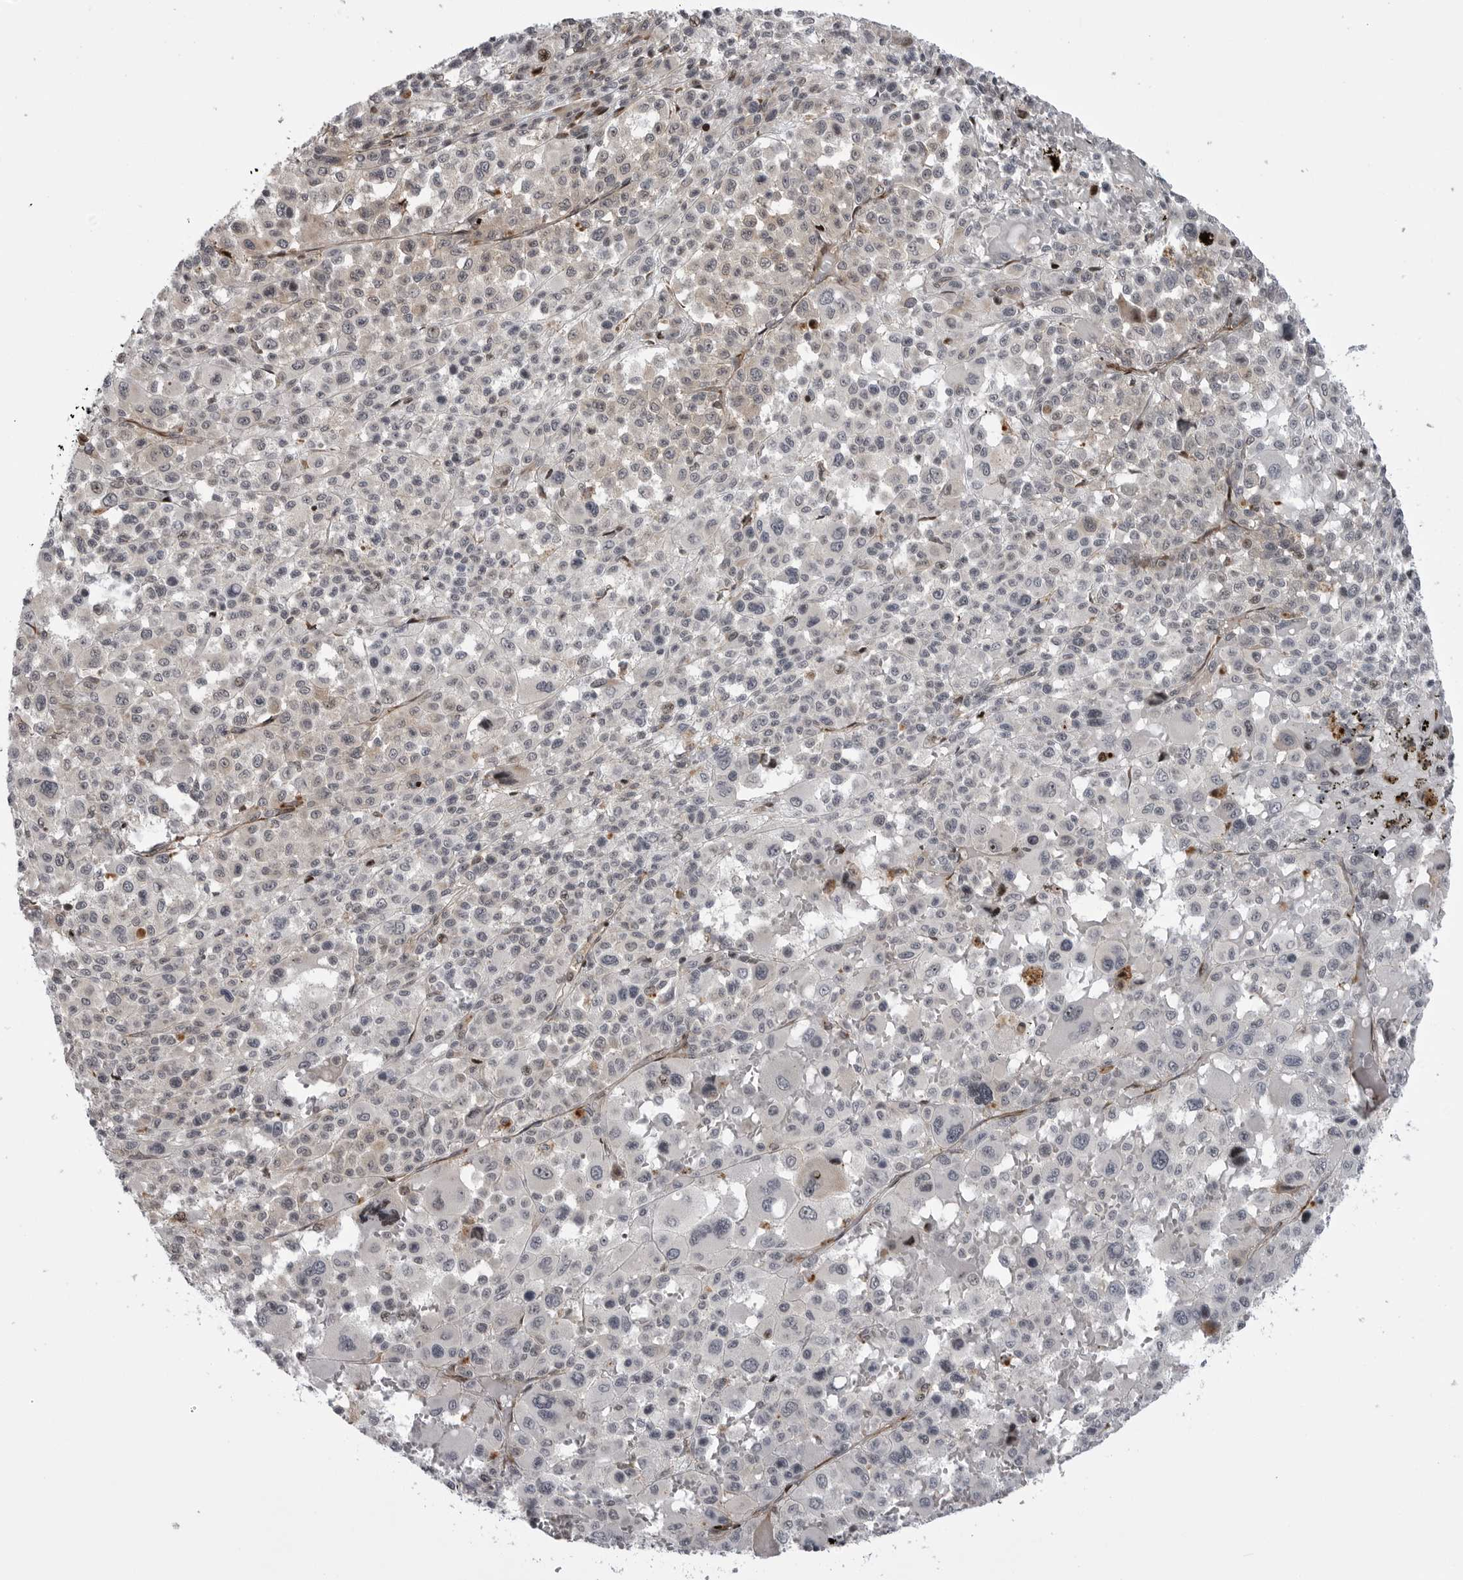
{"staining": {"intensity": "negative", "quantity": "none", "location": "none"}, "tissue": "melanoma", "cell_type": "Tumor cells", "image_type": "cancer", "snomed": [{"axis": "morphology", "description": "Malignant melanoma, Metastatic site"}, {"axis": "topography", "description": "Skin"}], "caption": "DAB immunohistochemical staining of human melanoma exhibits no significant positivity in tumor cells. (DAB immunohistochemistry with hematoxylin counter stain).", "gene": "ABL1", "patient": {"sex": "female", "age": 74}}